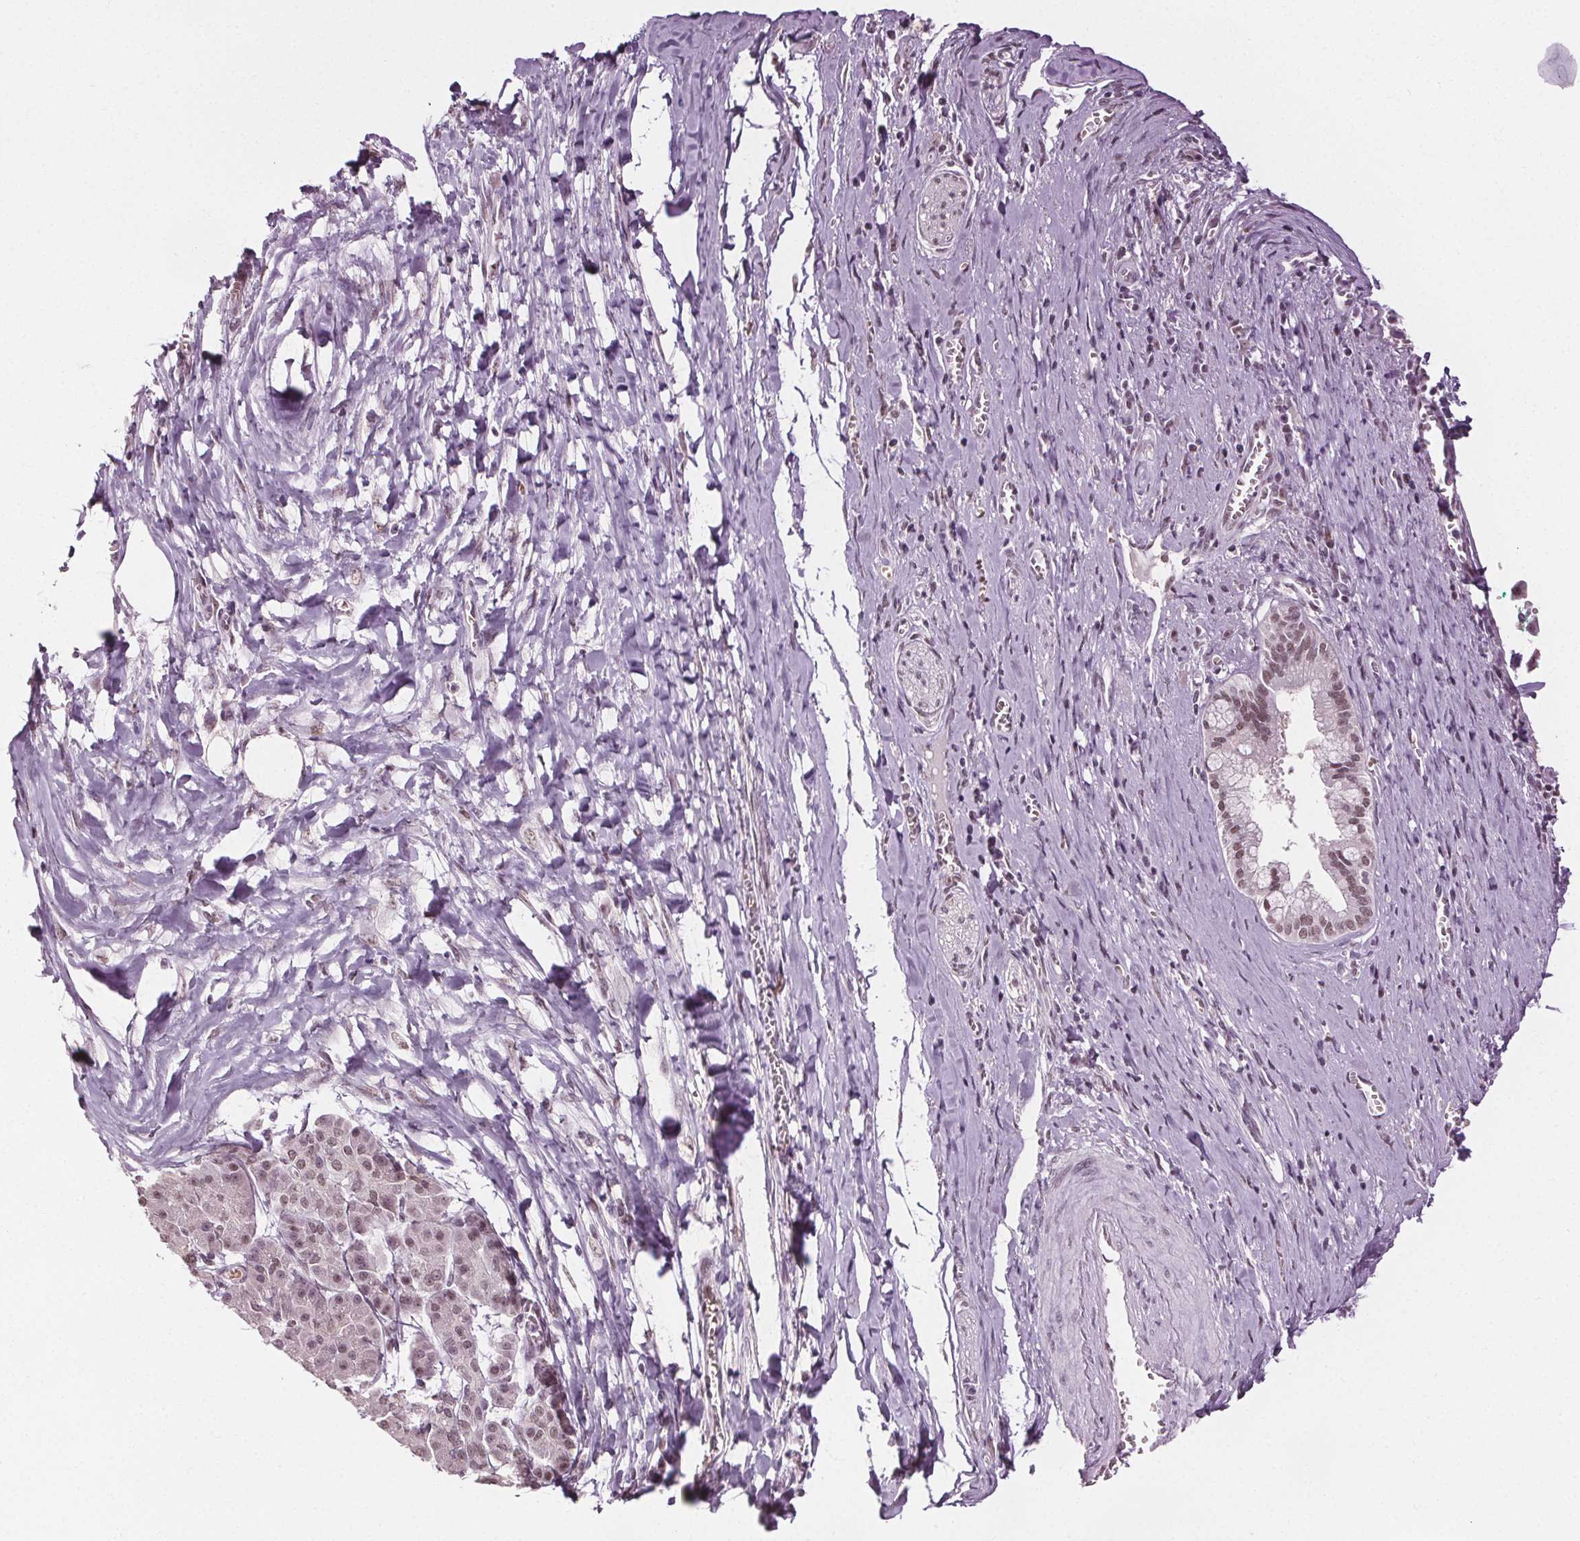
{"staining": {"intensity": "moderate", "quantity": ">75%", "location": "nuclear"}, "tissue": "pancreatic cancer", "cell_type": "Tumor cells", "image_type": "cancer", "snomed": [{"axis": "morphology", "description": "Normal tissue, NOS"}, {"axis": "morphology", "description": "Adenocarcinoma, NOS"}, {"axis": "topography", "description": "Lymph node"}, {"axis": "topography", "description": "Pancreas"}], "caption": "Human pancreatic adenocarcinoma stained with a protein marker exhibits moderate staining in tumor cells.", "gene": "IWS1", "patient": {"sex": "female", "age": 58}}